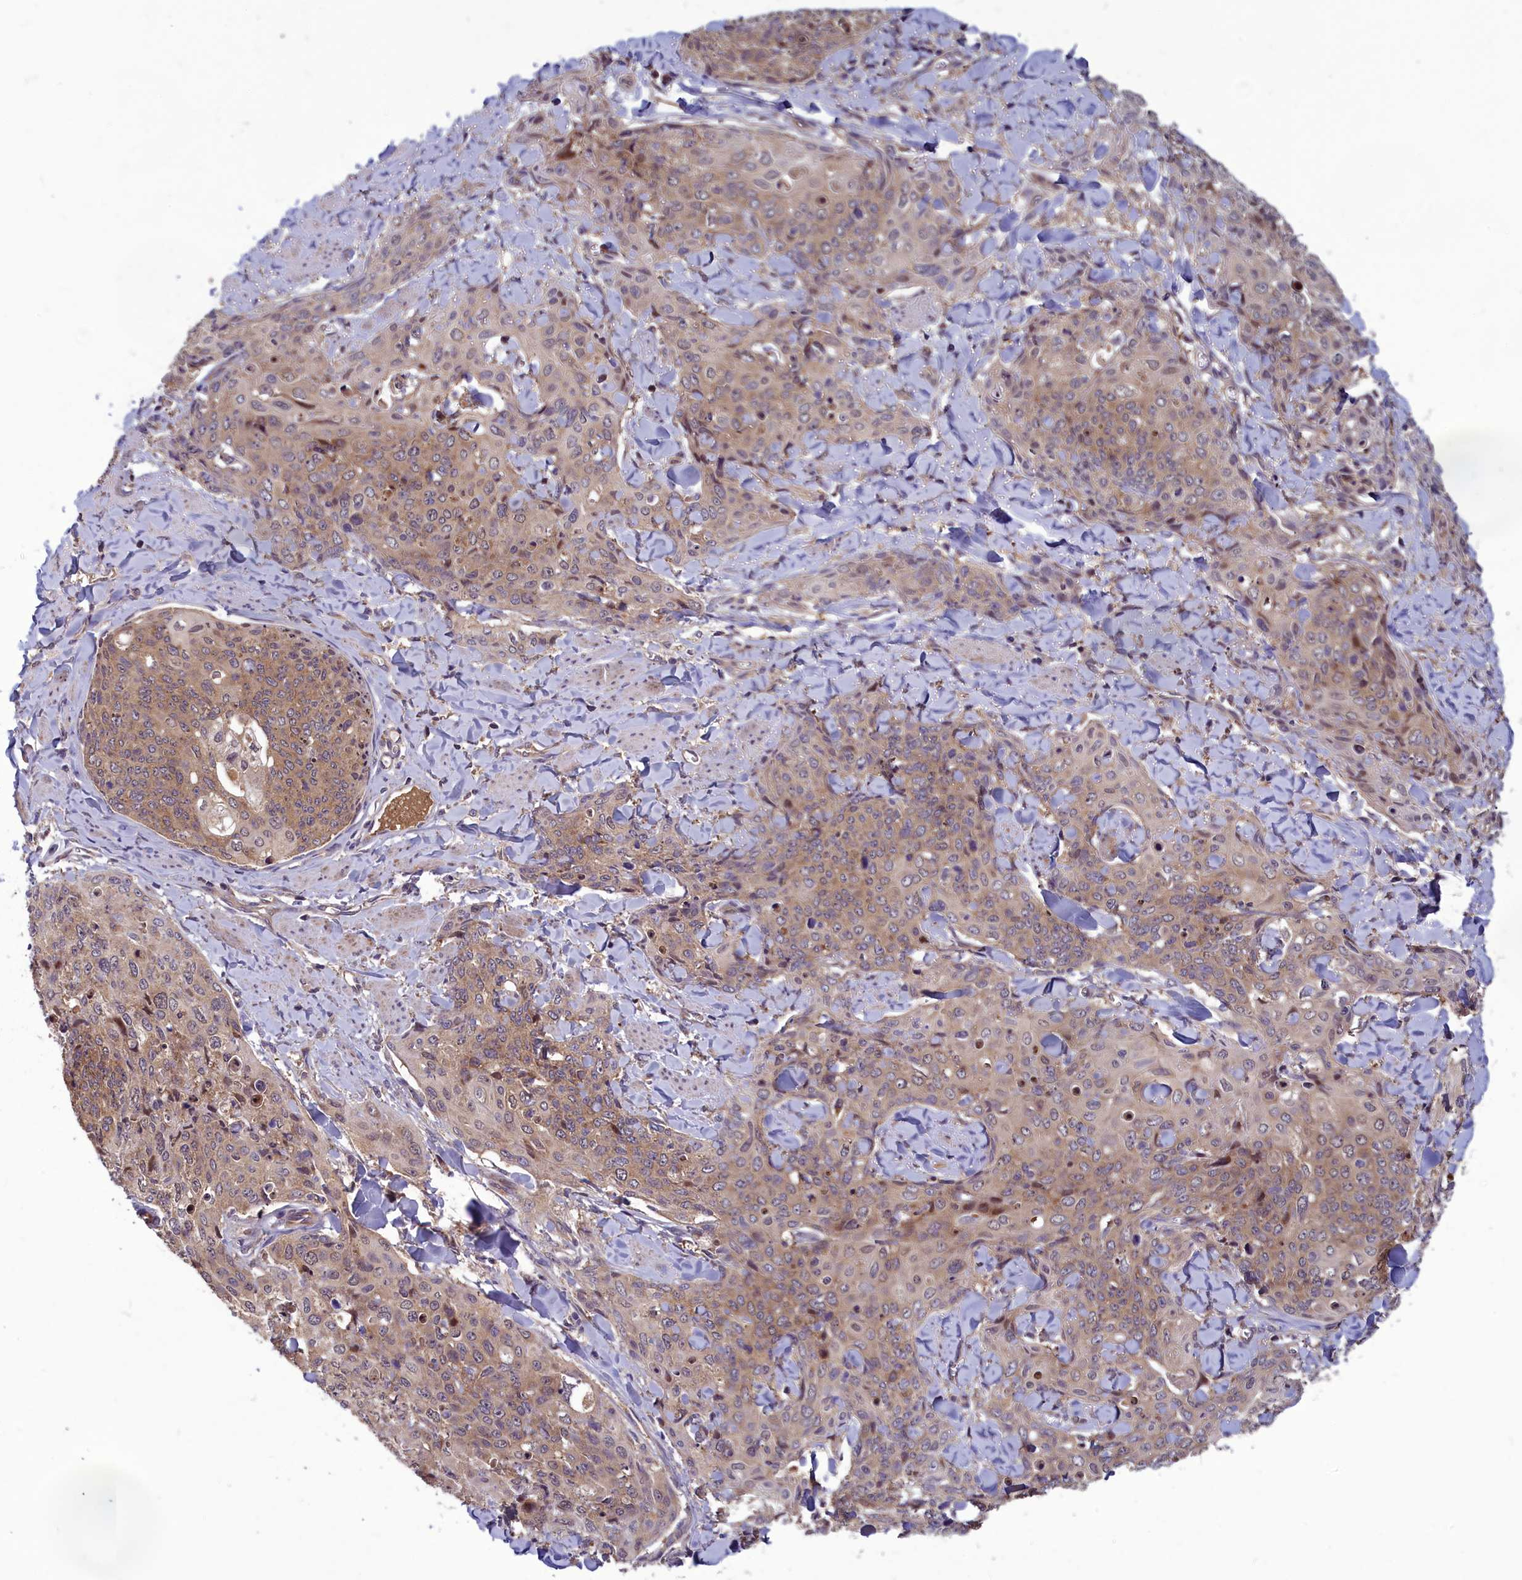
{"staining": {"intensity": "weak", "quantity": ">75%", "location": "cytoplasmic/membranous"}, "tissue": "skin cancer", "cell_type": "Tumor cells", "image_type": "cancer", "snomed": [{"axis": "morphology", "description": "Squamous cell carcinoma, NOS"}, {"axis": "topography", "description": "Skin"}, {"axis": "topography", "description": "Vulva"}], "caption": "Protein staining of skin cancer tissue reveals weak cytoplasmic/membranous staining in about >75% of tumor cells. The protein is shown in brown color, while the nuclei are stained blue.", "gene": "CCDC15", "patient": {"sex": "female", "age": 85}}